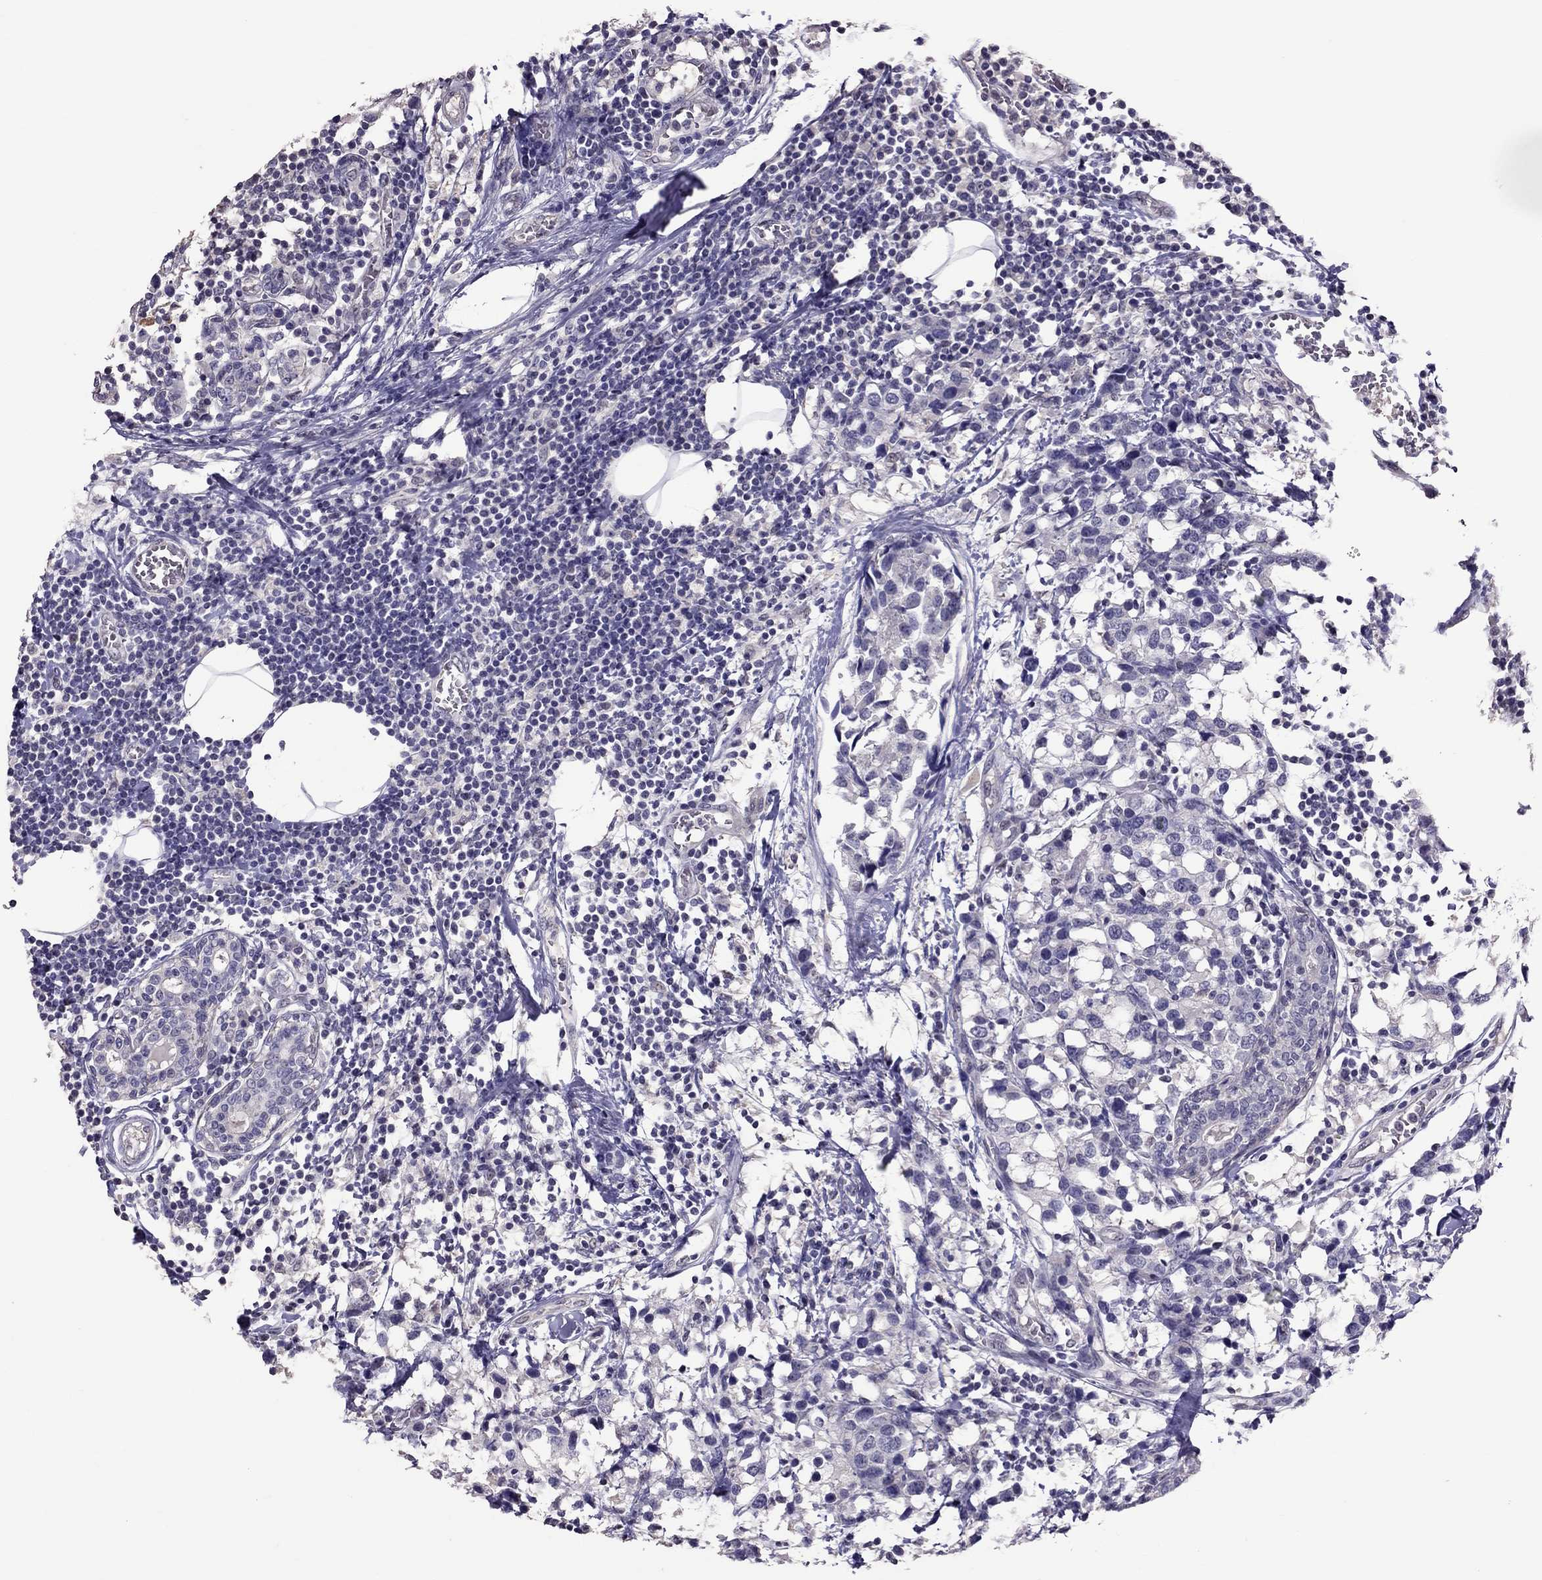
{"staining": {"intensity": "negative", "quantity": "none", "location": "none"}, "tissue": "breast cancer", "cell_type": "Tumor cells", "image_type": "cancer", "snomed": [{"axis": "morphology", "description": "Lobular carcinoma"}, {"axis": "topography", "description": "Breast"}], "caption": "Human lobular carcinoma (breast) stained for a protein using IHC displays no staining in tumor cells.", "gene": "LRRC46", "patient": {"sex": "female", "age": 59}}